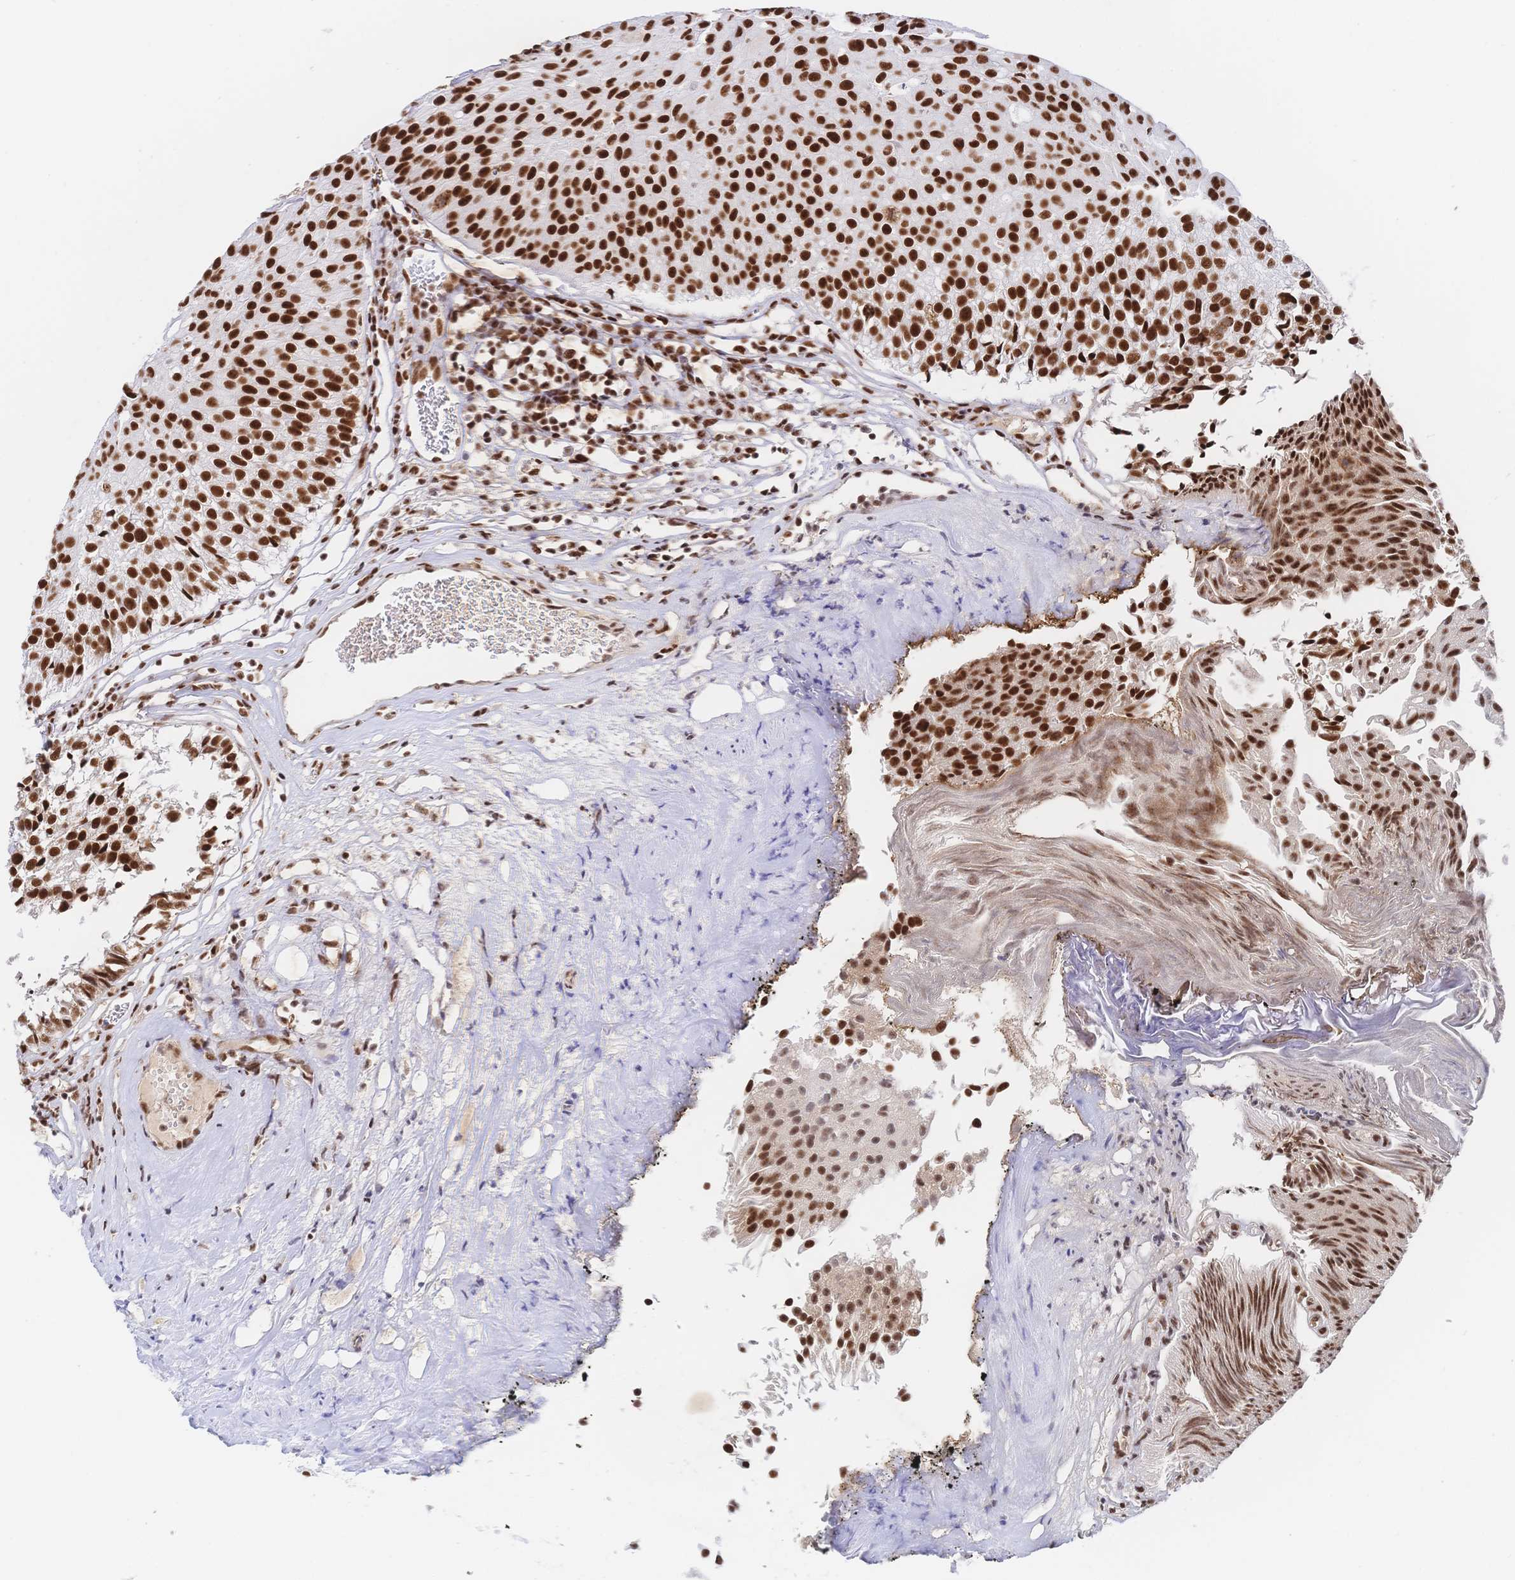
{"staining": {"intensity": "strong", "quantity": ">75%", "location": "nuclear"}, "tissue": "urothelial cancer", "cell_type": "Tumor cells", "image_type": "cancer", "snomed": [{"axis": "morphology", "description": "Urothelial carcinoma, Low grade"}, {"axis": "topography", "description": "Urinary bladder"}], "caption": "Protein staining by immunohistochemistry (IHC) demonstrates strong nuclear expression in approximately >75% of tumor cells in urothelial cancer.", "gene": "SRSF1", "patient": {"sex": "male", "age": 80}}